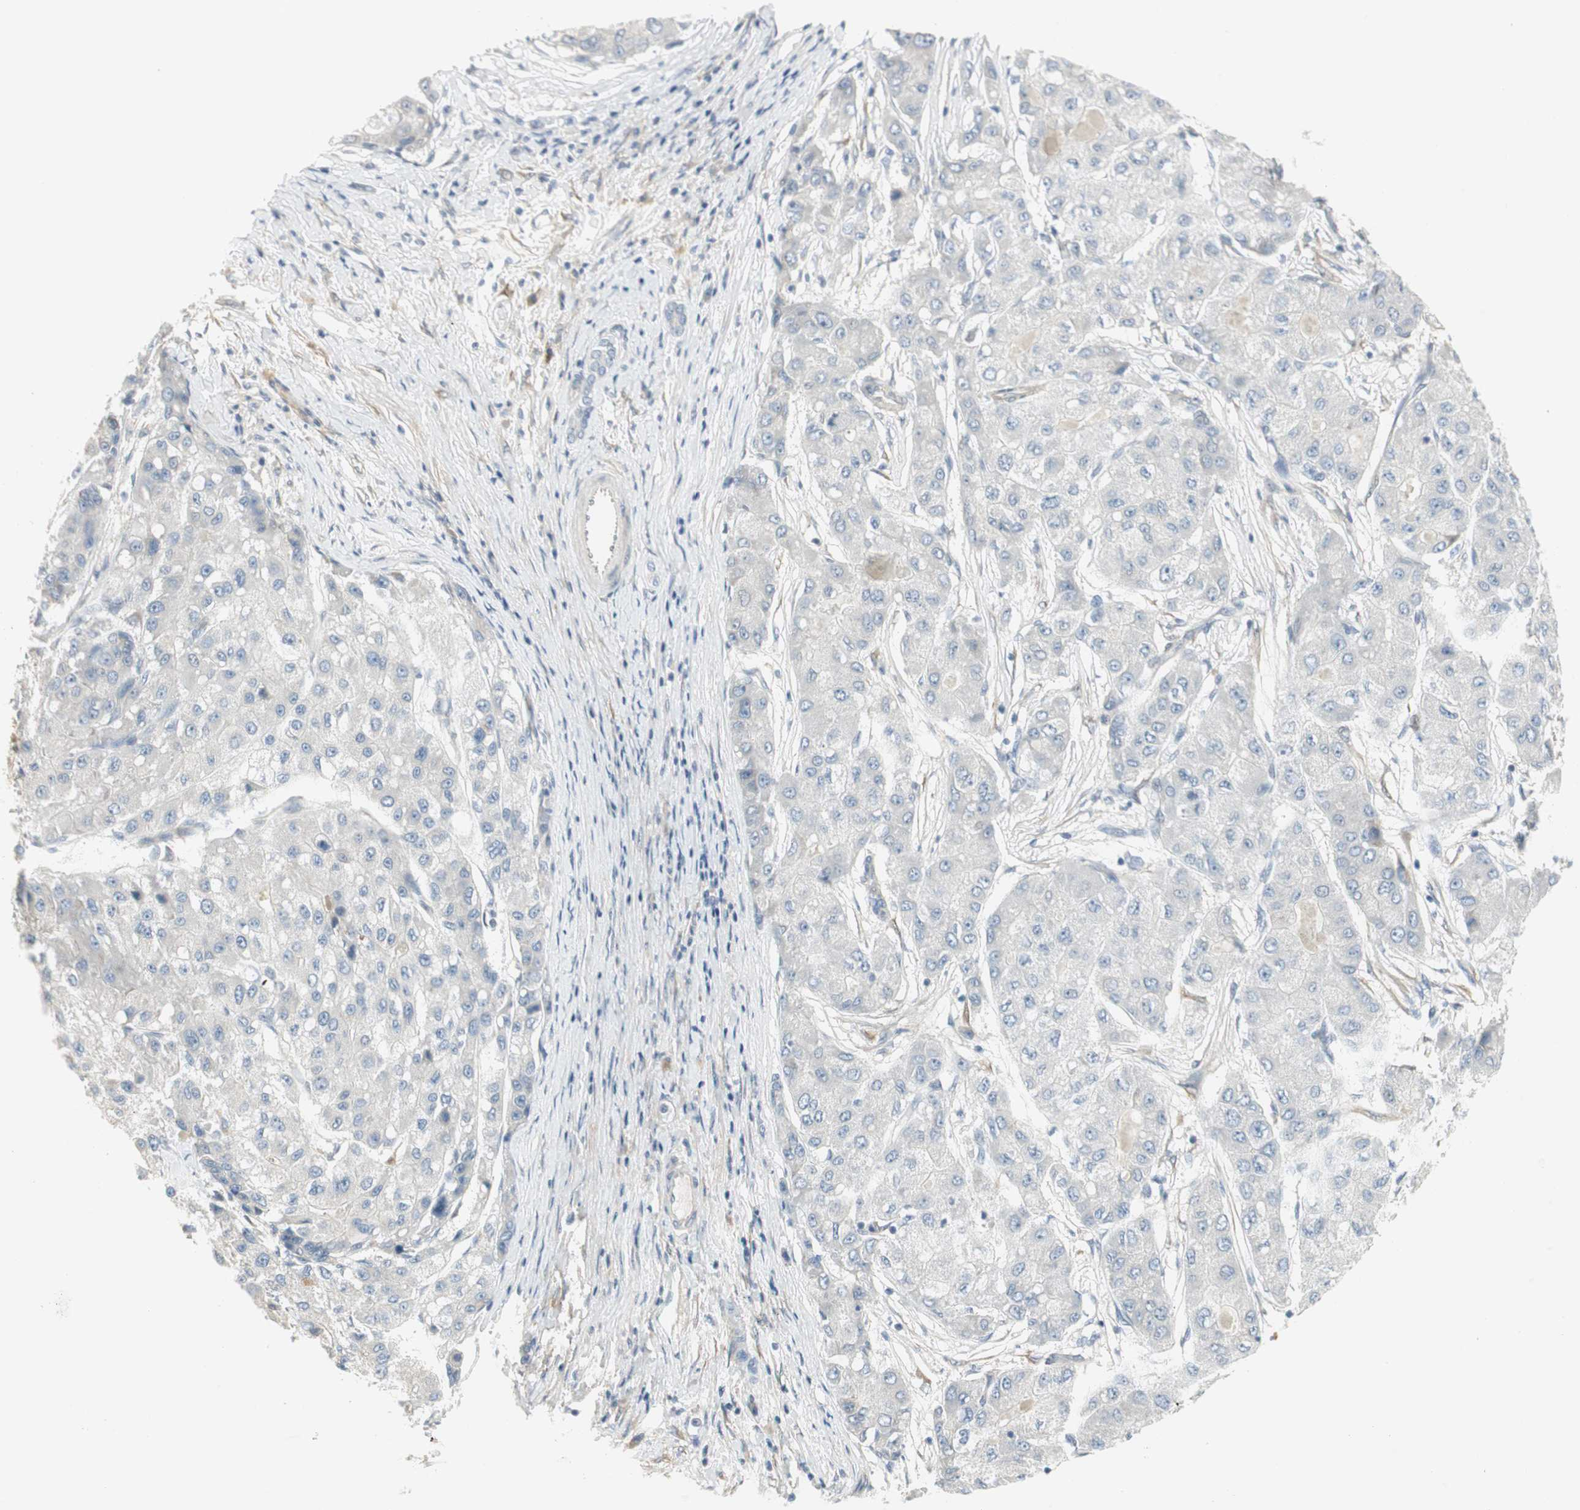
{"staining": {"intensity": "negative", "quantity": "none", "location": "none"}, "tissue": "liver cancer", "cell_type": "Tumor cells", "image_type": "cancer", "snomed": [{"axis": "morphology", "description": "Carcinoma, Hepatocellular, NOS"}, {"axis": "topography", "description": "Liver"}], "caption": "The immunohistochemistry photomicrograph has no significant staining in tumor cells of liver hepatocellular carcinoma tissue. Brightfield microscopy of immunohistochemistry stained with DAB (3,3'-diaminobenzidine) (brown) and hematoxylin (blue), captured at high magnification.", "gene": "STON1-GTF2A1L", "patient": {"sex": "male", "age": 80}}